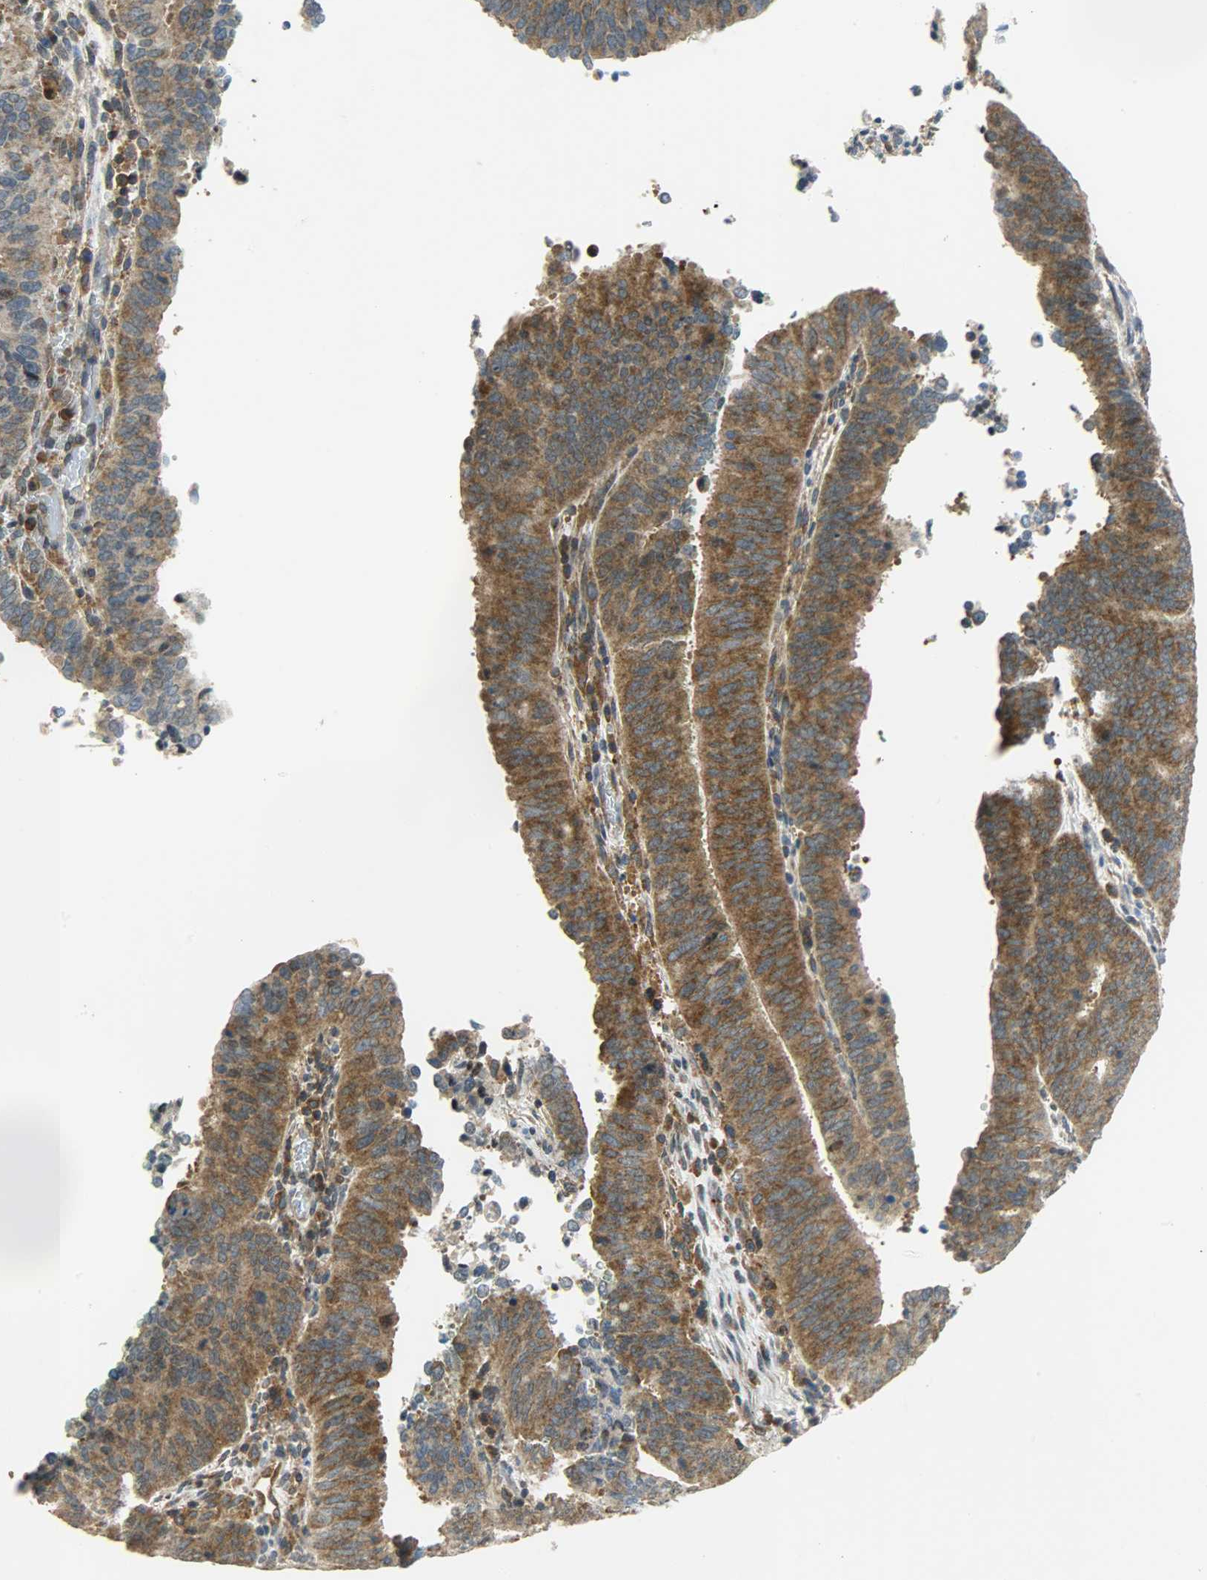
{"staining": {"intensity": "strong", "quantity": ">75%", "location": "cytoplasmic/membranous"}, "tissue": "cervical cancer", "cell_type": "Tumor cells", "image_type": "cancer", "snomed": [{"axis": "morphology", "description": "Adenocarcinoma, NOS"}, {"axis": "topography", "description": "Cervix"}], "caption": "The immunohistochemical stain shows strong cytoplasmic/membranous staining in tumor cells of adenocarcinoma (cervical) tissue. (DAB = brown stain, brightfield microscopy at high magnification).", "gene": "GIT2", "patient": {"sex": "female", "age": 44}}